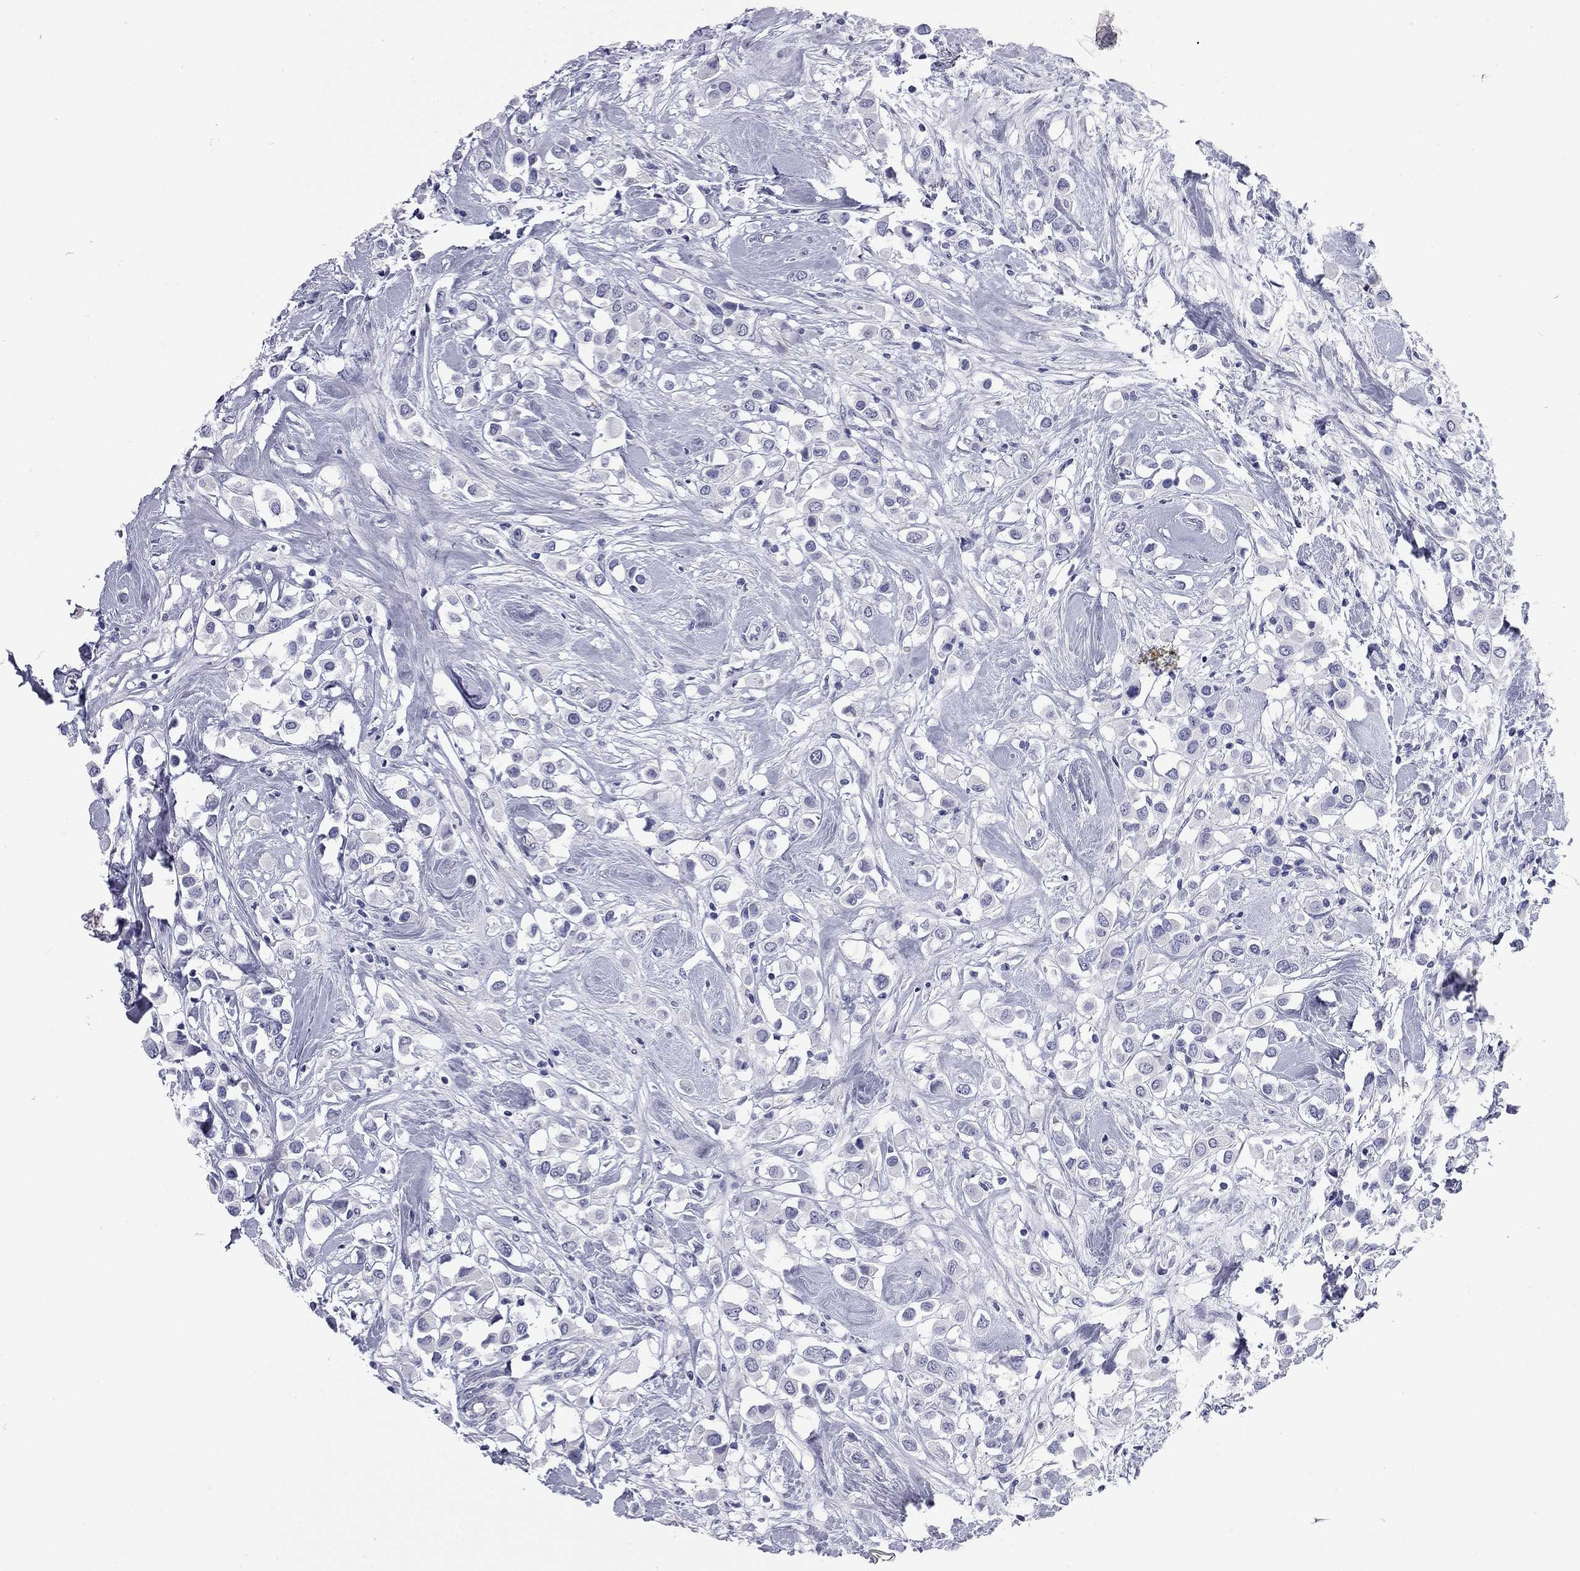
{"staining": {"intensity": "negative", "quantity": "none", "location": "none"}, "tissue": "breast cancer", "cell_type": "Tumor cells", "image_type": "cancer", "snomed": [{"axis": "morphology", "description": "Duct carcinoma"}, {"axis": "topography", "description": "Breast"}], "caption": "This is an immunohistochemistry (IHC) histopathology image of breast intraductal carcinoma. There is no expression in tumor cells.", "gene": "AK8", "patient": {"sex": "female", "age": 61}}